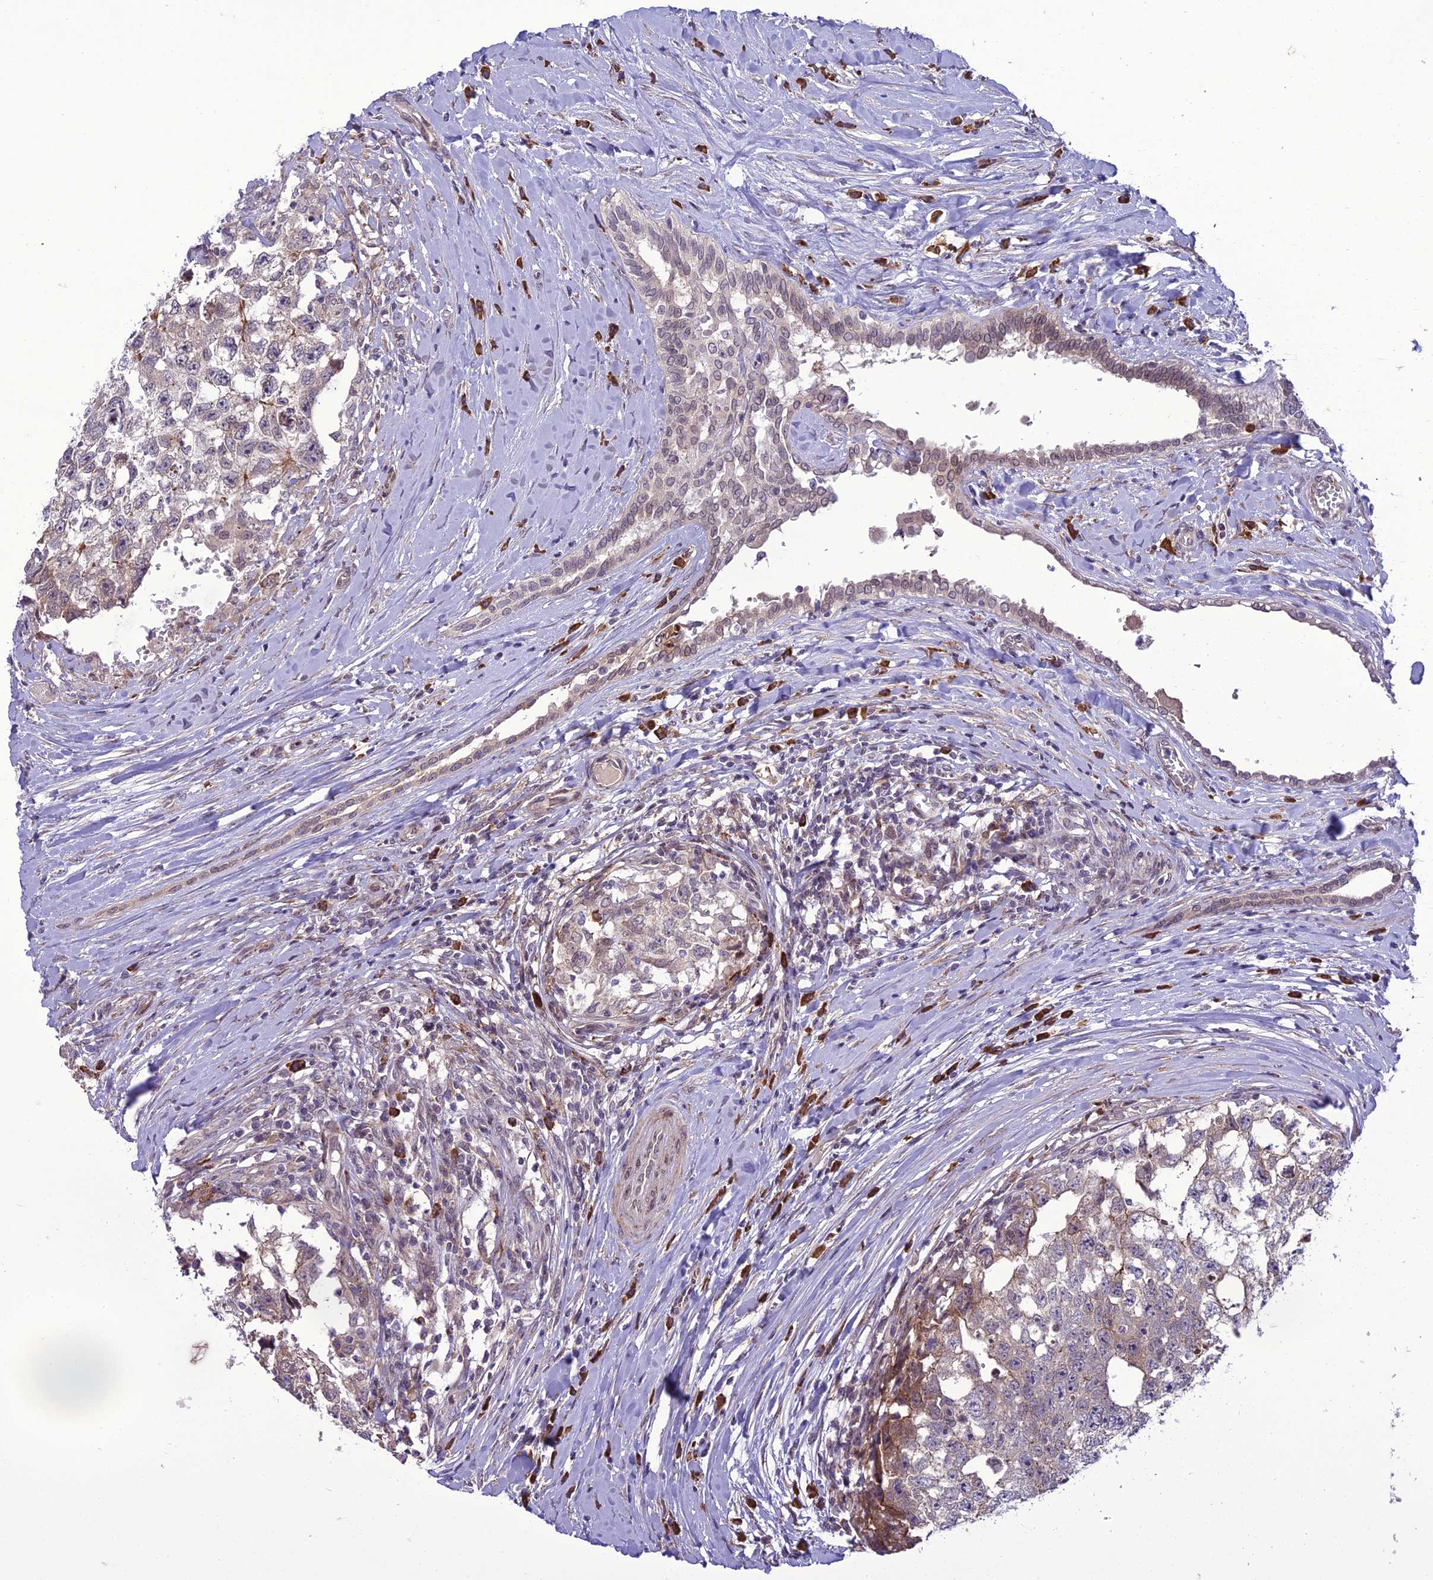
{"staining": {"intensity": "moderate", "quantity": "<25%", "location": "cytoplasmic/membranous"}, "tissue": "testis cancer", "cell_type": "Tumor cells", "image_type": "cancer", "snomed": [{"axis": "morphology", "description": "Seminoma, NOS"}, {"axis": "morphology", "description": "Carcinoma, Embryonal, NOS"}, {"axis": "topography", "description": "Testis"}], "caption": "A brown stain highlights moderate cytoplasmic/membranous staining of a protein in testis cancer tumor cells.", "gene": "NEURL2", "patient": {"sex": "male", "age": 29}}